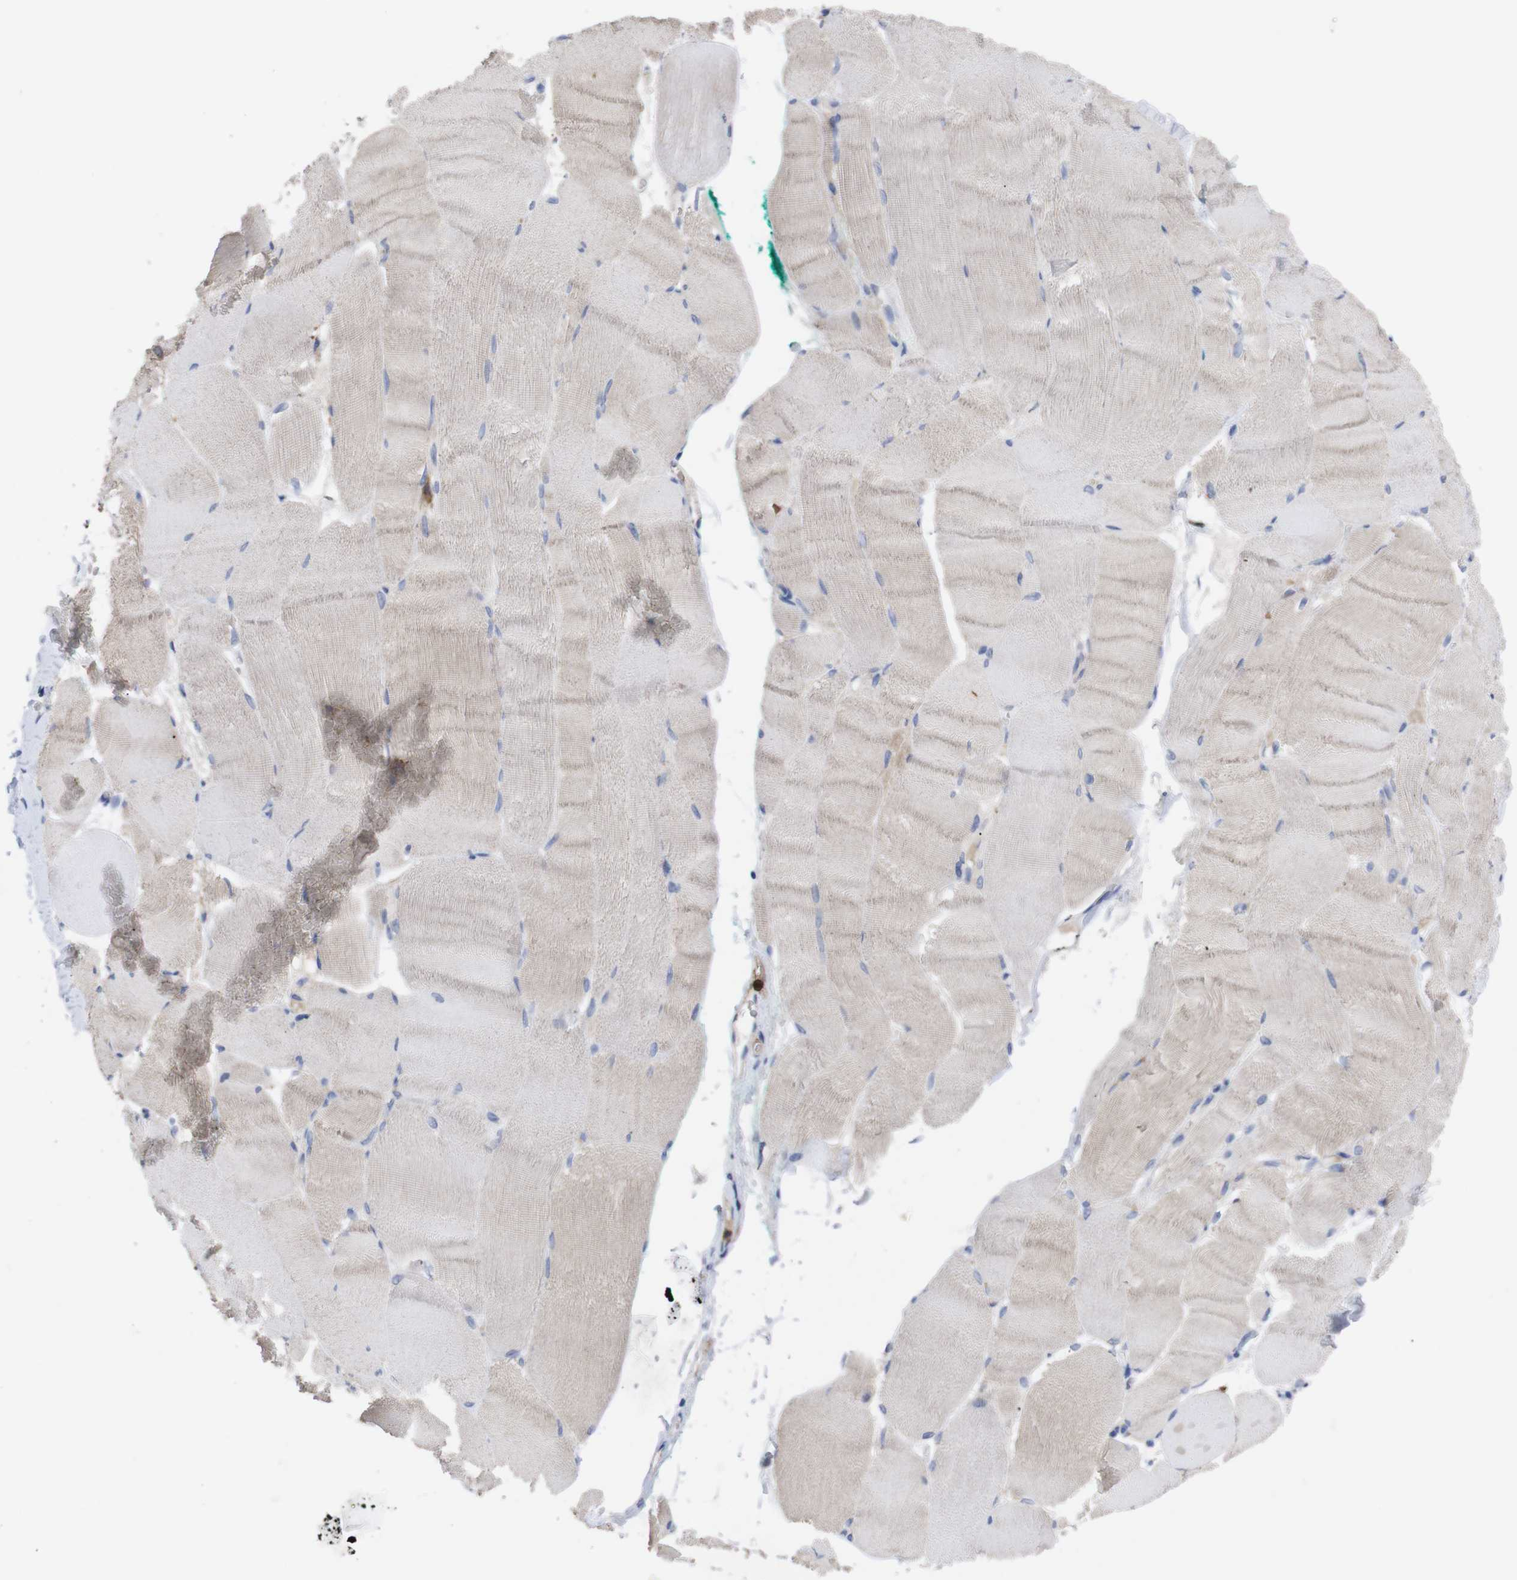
{"staining": {"intensity": "weak", "quantity": "<25%", "location": "cytoplasmic/membranous"}, "tissue": "skeletal muscle", "cell_type": "Myocytes", "image_type": "normal", "snomed": [{"axis": "morphology", "description": "Normal tissue, NOS"}, {"axis": "morphology", "description": "Squamous cell carcinoma, NOS"}, {"axis": "topography", "description": "Skeletal muscle"}], "caption": "High power microscopy histopathology image of an IHC histopathology image of benign skeletal muscle, revealing no significant positivity in myocytes.", "gene": "C5AR1", "patient": {"sex": "male", "age": 51}}